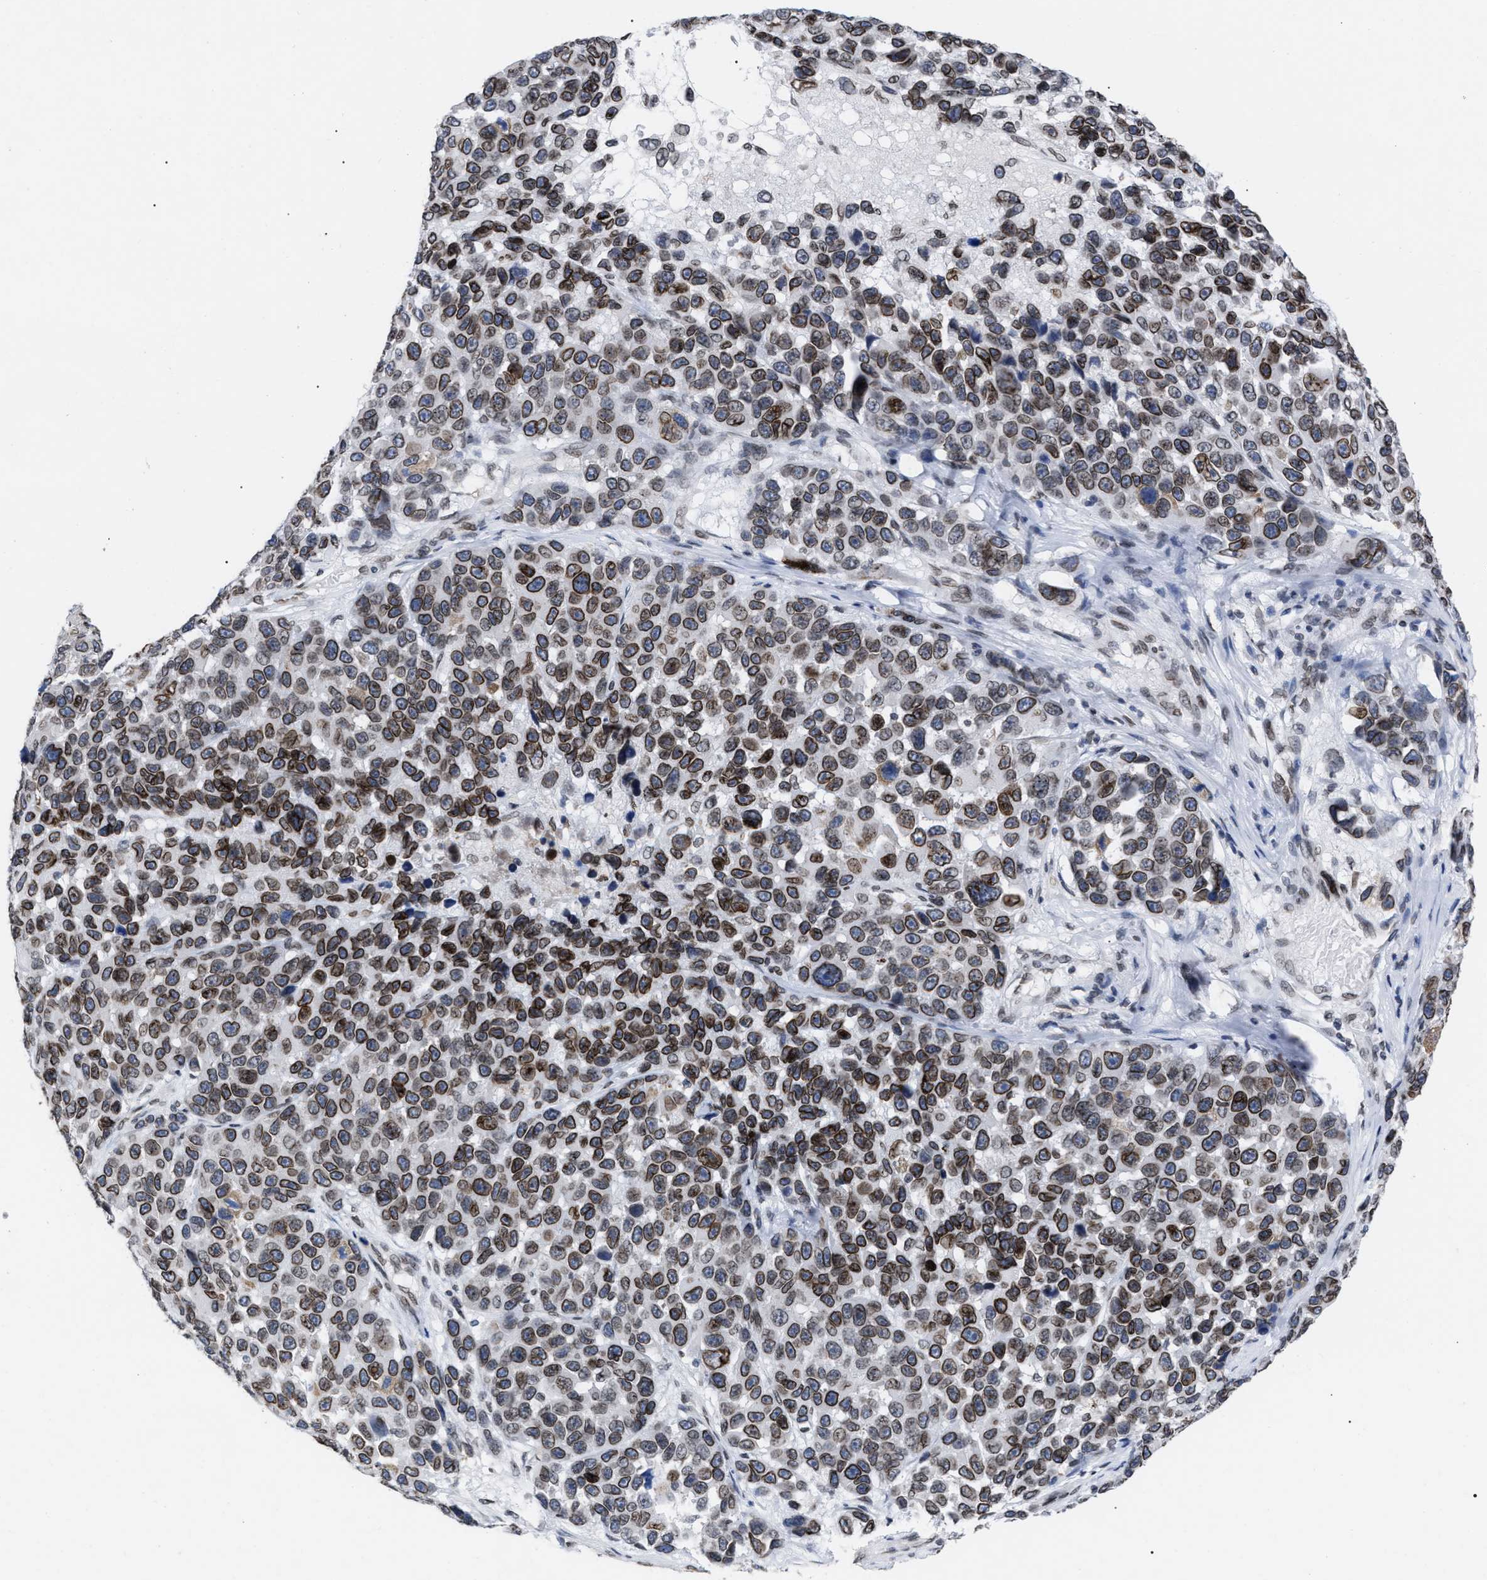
{"staining": {"intensity": "moderate", "quantity": ">75%", "location": "cytoplasmic/membranous,nuclear"}, "tissue": "melanoma", "cell_type": "Tumor cells", "image_type": "cancer", "snomed": [{"axis": "morphology", "description": "Malignant melanoma, NOS"}, {"axis": "topography", "description": "Skin"}], "caption": "Immunohistochemical staining of melanoma reveals moderate cytoplasmic/membranous and nuclear protein positivity in about >75% of tumor cells.", "gene": "TPR", "patient": {"sex": "male", "age": 53}}